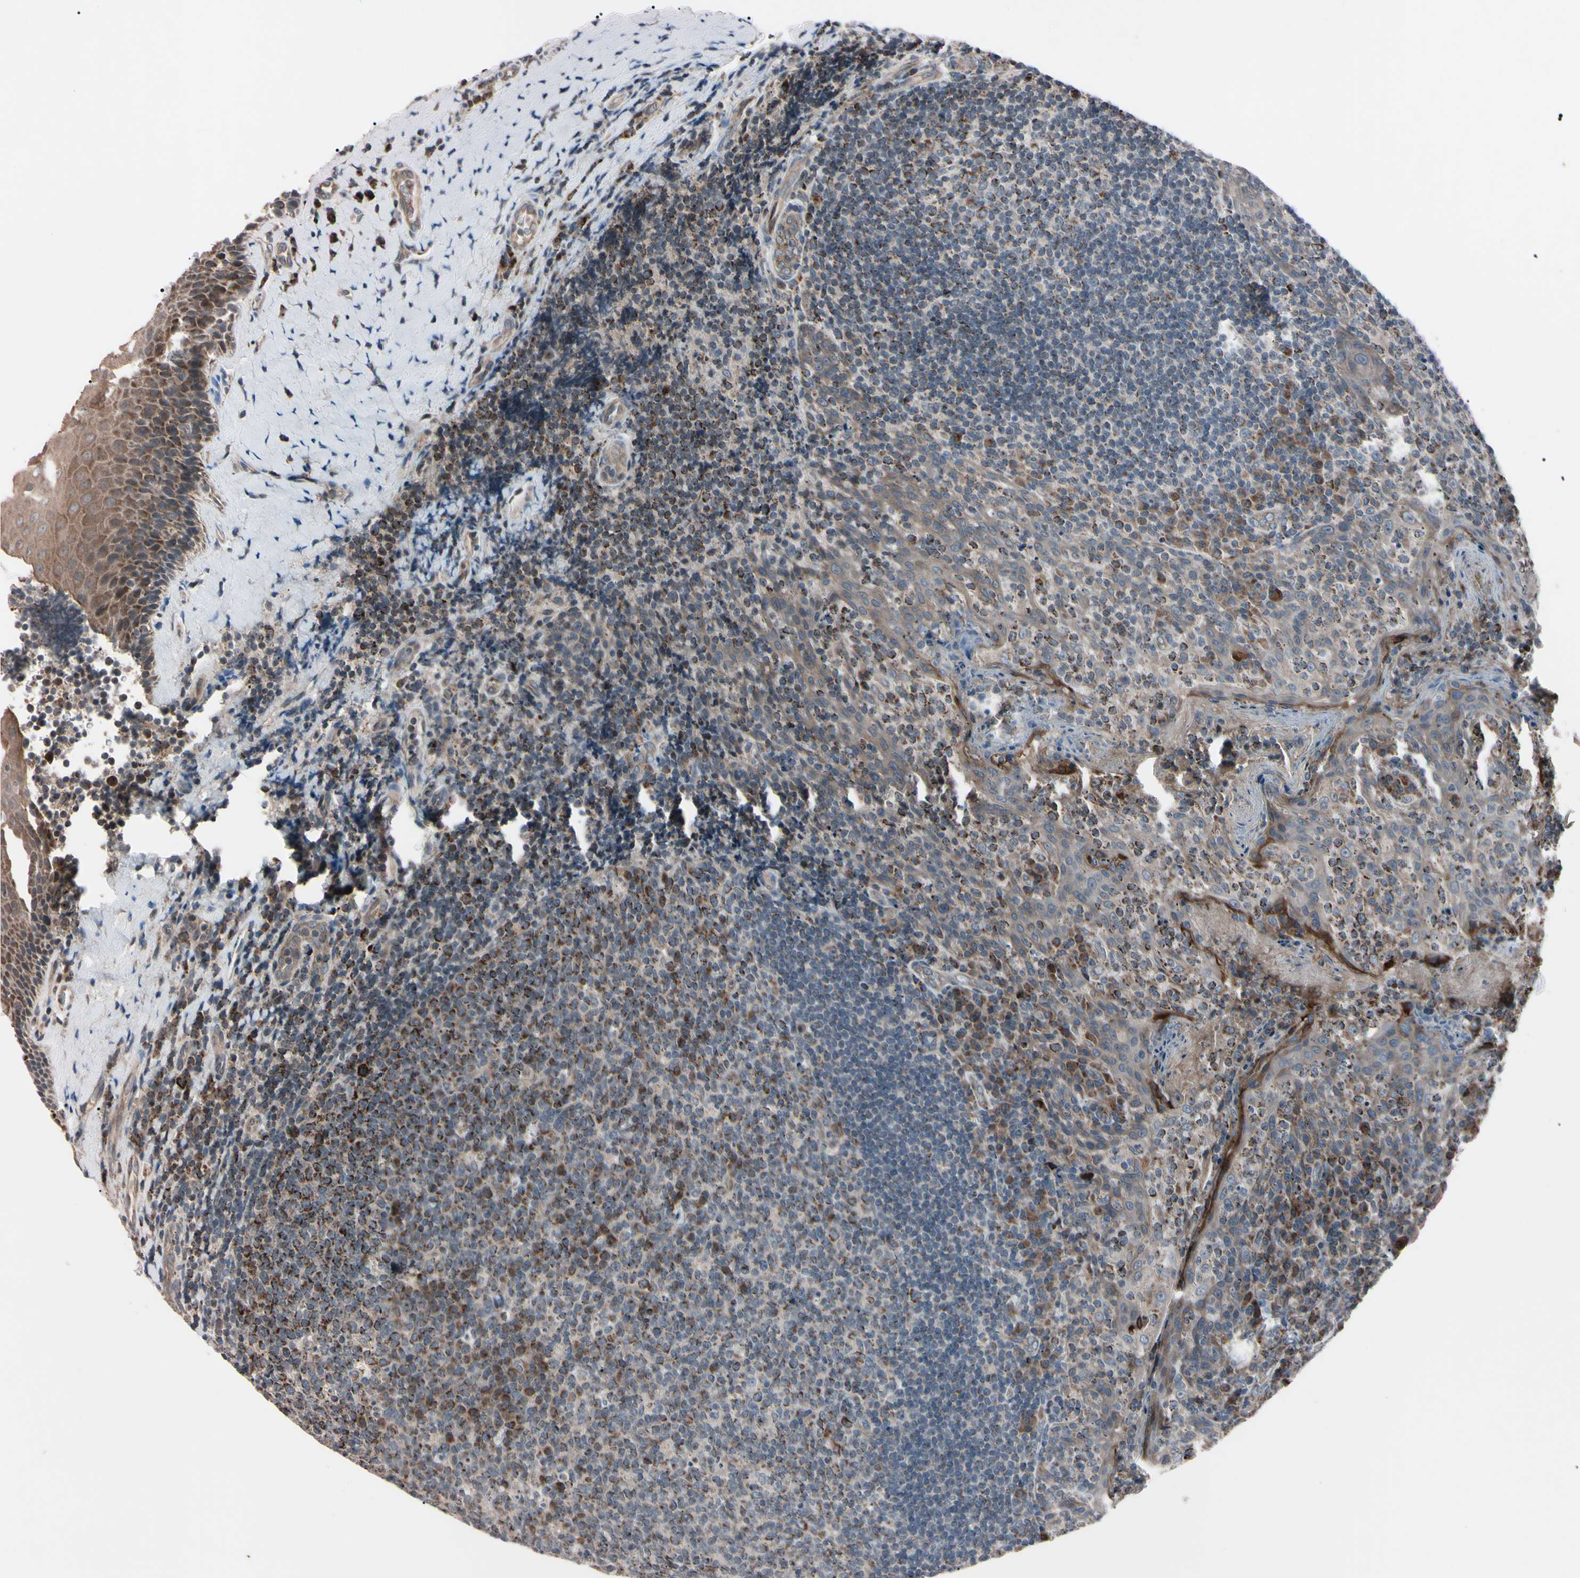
{"staining": {"intensity": "strong", "quantity": "<25%", "location": "cytoplasmic/membranous"}, "tissue": "tonsil", "cell_type": "Germinal center cells", "image_type": "normal", "snomed": [{"axis": "morphology", "description": "Normal tissue, NOS"}, {"axis": "topography", "description": "Tonsil"}], "caption": "This is an image of immunohistochemistry (IHC) staining of normal tonsil, which shows strong positivity in the cytoplasmic/membranous of germinal center cells.", "gene": "TNFRSF1A", "patient": {"sex": "male", "age": 17}}